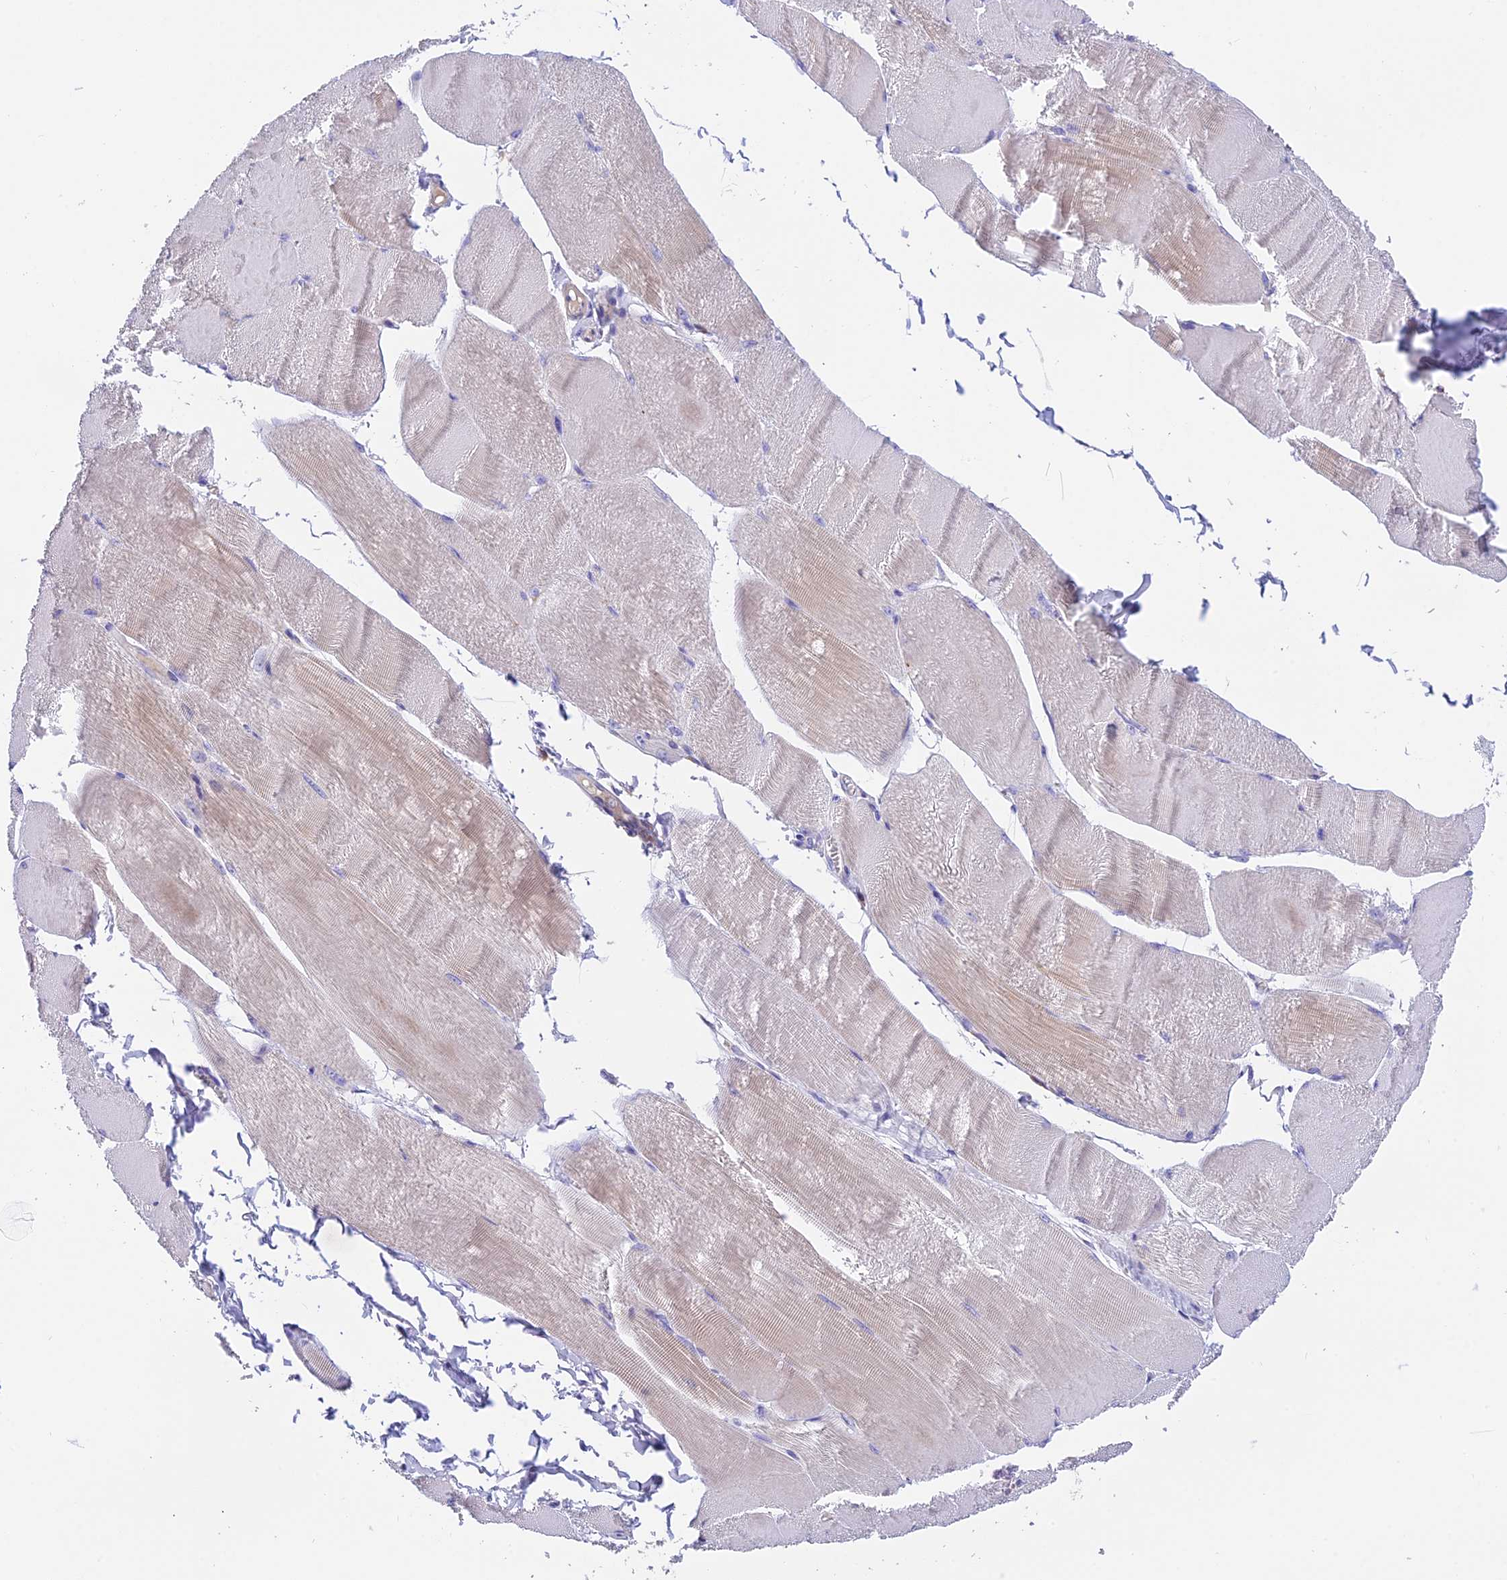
{"staining": {"intensity": "weak", "quantity": "<25%", "location": "cytoplasmic/membranous"}, "tissue": "skeletal muscle", "cell_type": "Myocytes", "image_type": "normal", "snomed": [{"axis": "morphology", "description": "Normal tissue, NOS"}, {"axis": "morphology", "description": "Basal cell carcinoma"}, {"axis": "topography", "description": "Skeletal muscle"}], "caption": "Immunohistochemistry (IHC) of normal human skeletal muscle reveals no staining in myocytes. (Immunohistochemistry, brightfield microscopy, high magnification).", "gene": "LPXN", "patient": {"sex": "female", "age": 64}}